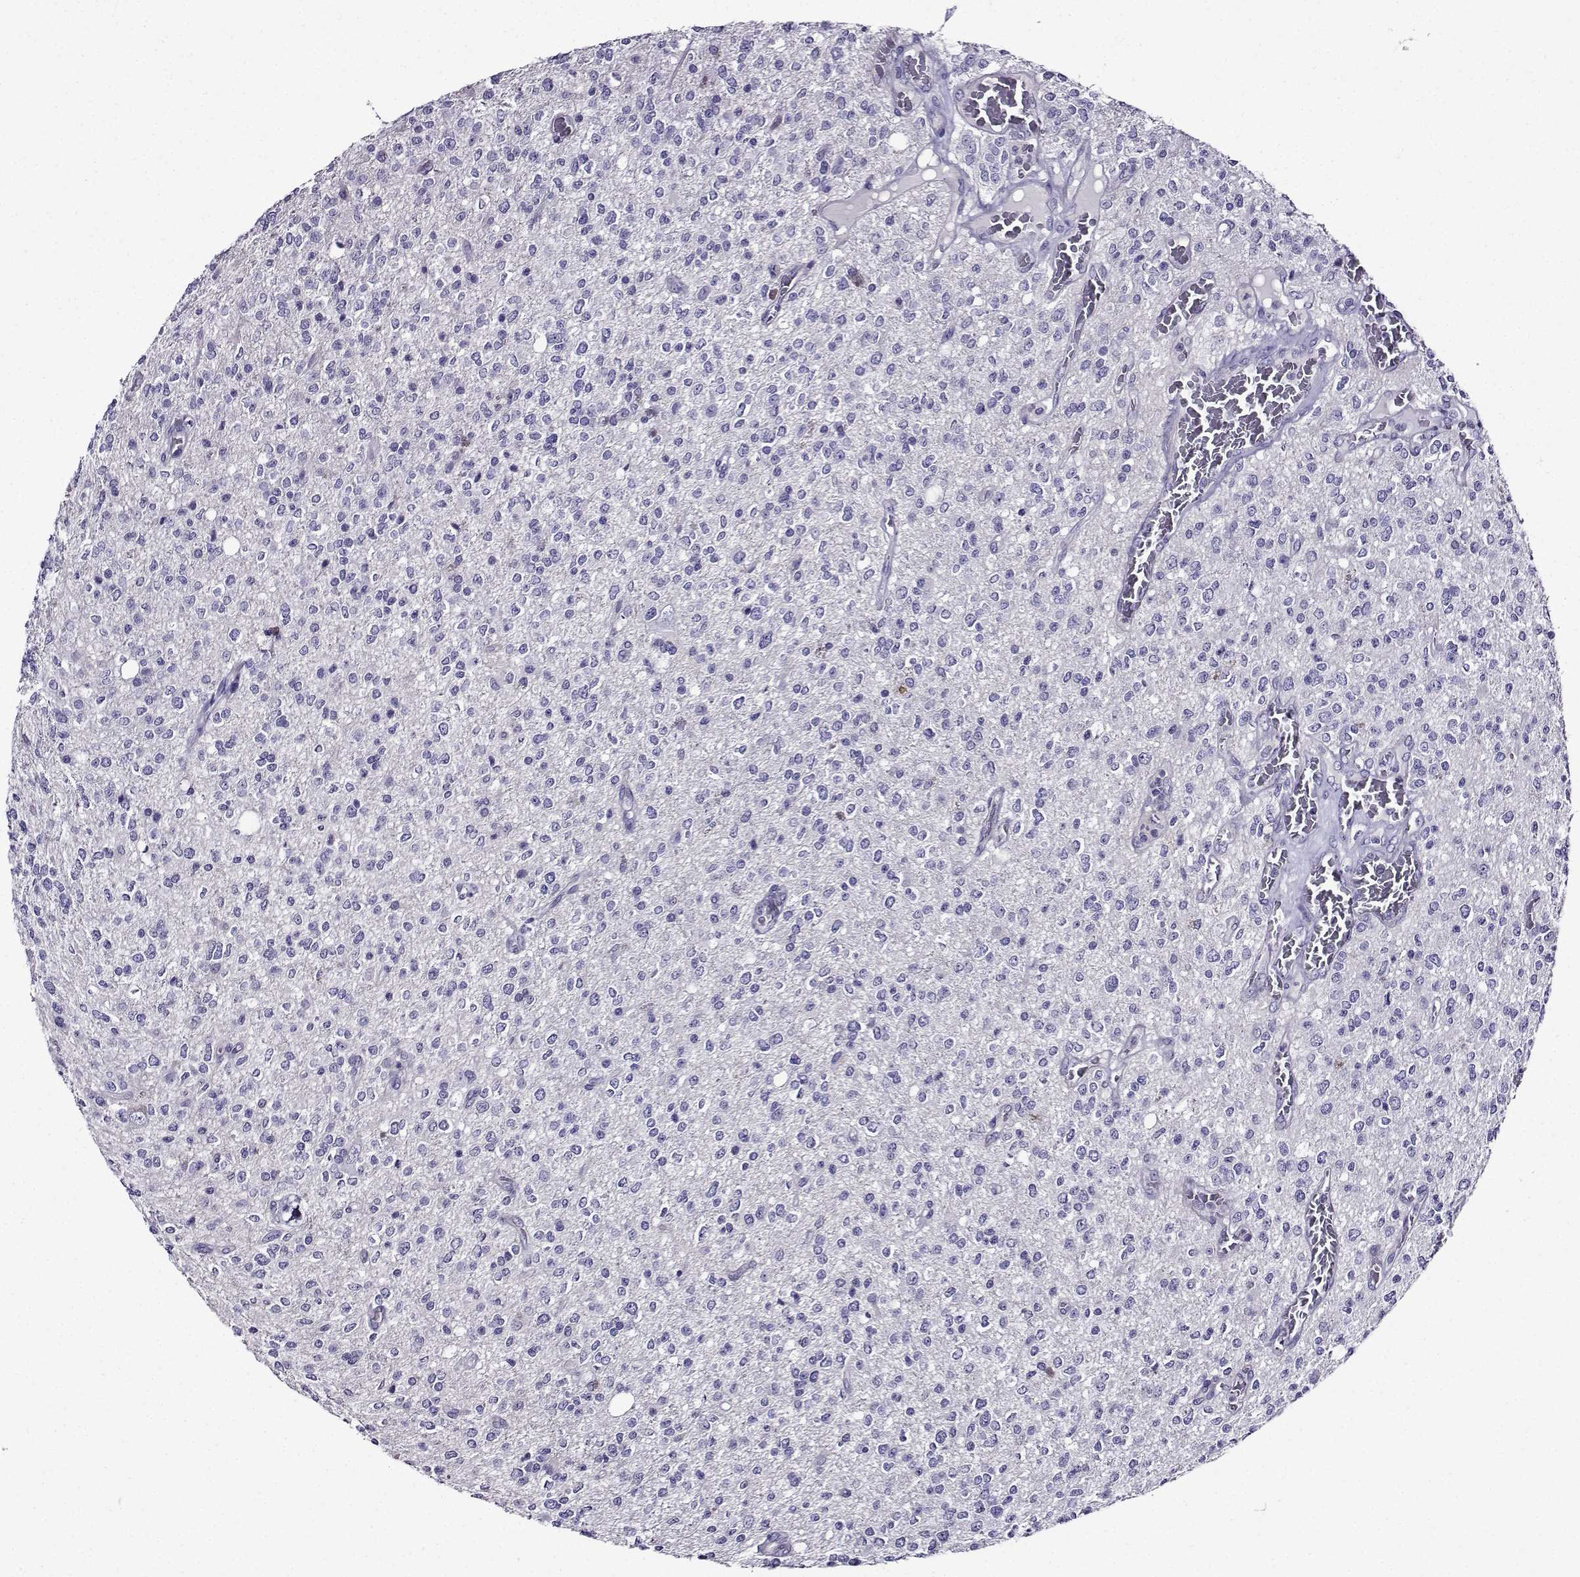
{"staining": {"intensity": "negative", "quantity": "none", "location": "none"}, "tissue": "glioma", "cell_type": "Tumor cells", "image_type": "cancer", "snomed": [{"axis": "morphology", "description": "Glioma, malignant, Low grade"}, {"axis": "topography", "description": "Brain"}], "caption": "A histopathology image of low-grade glioma (malignant) stained for a protein exhibits no brown staining in tumor cells.", "gene": "TMEM266", "patient": {"sex": "male", "age": 67}}